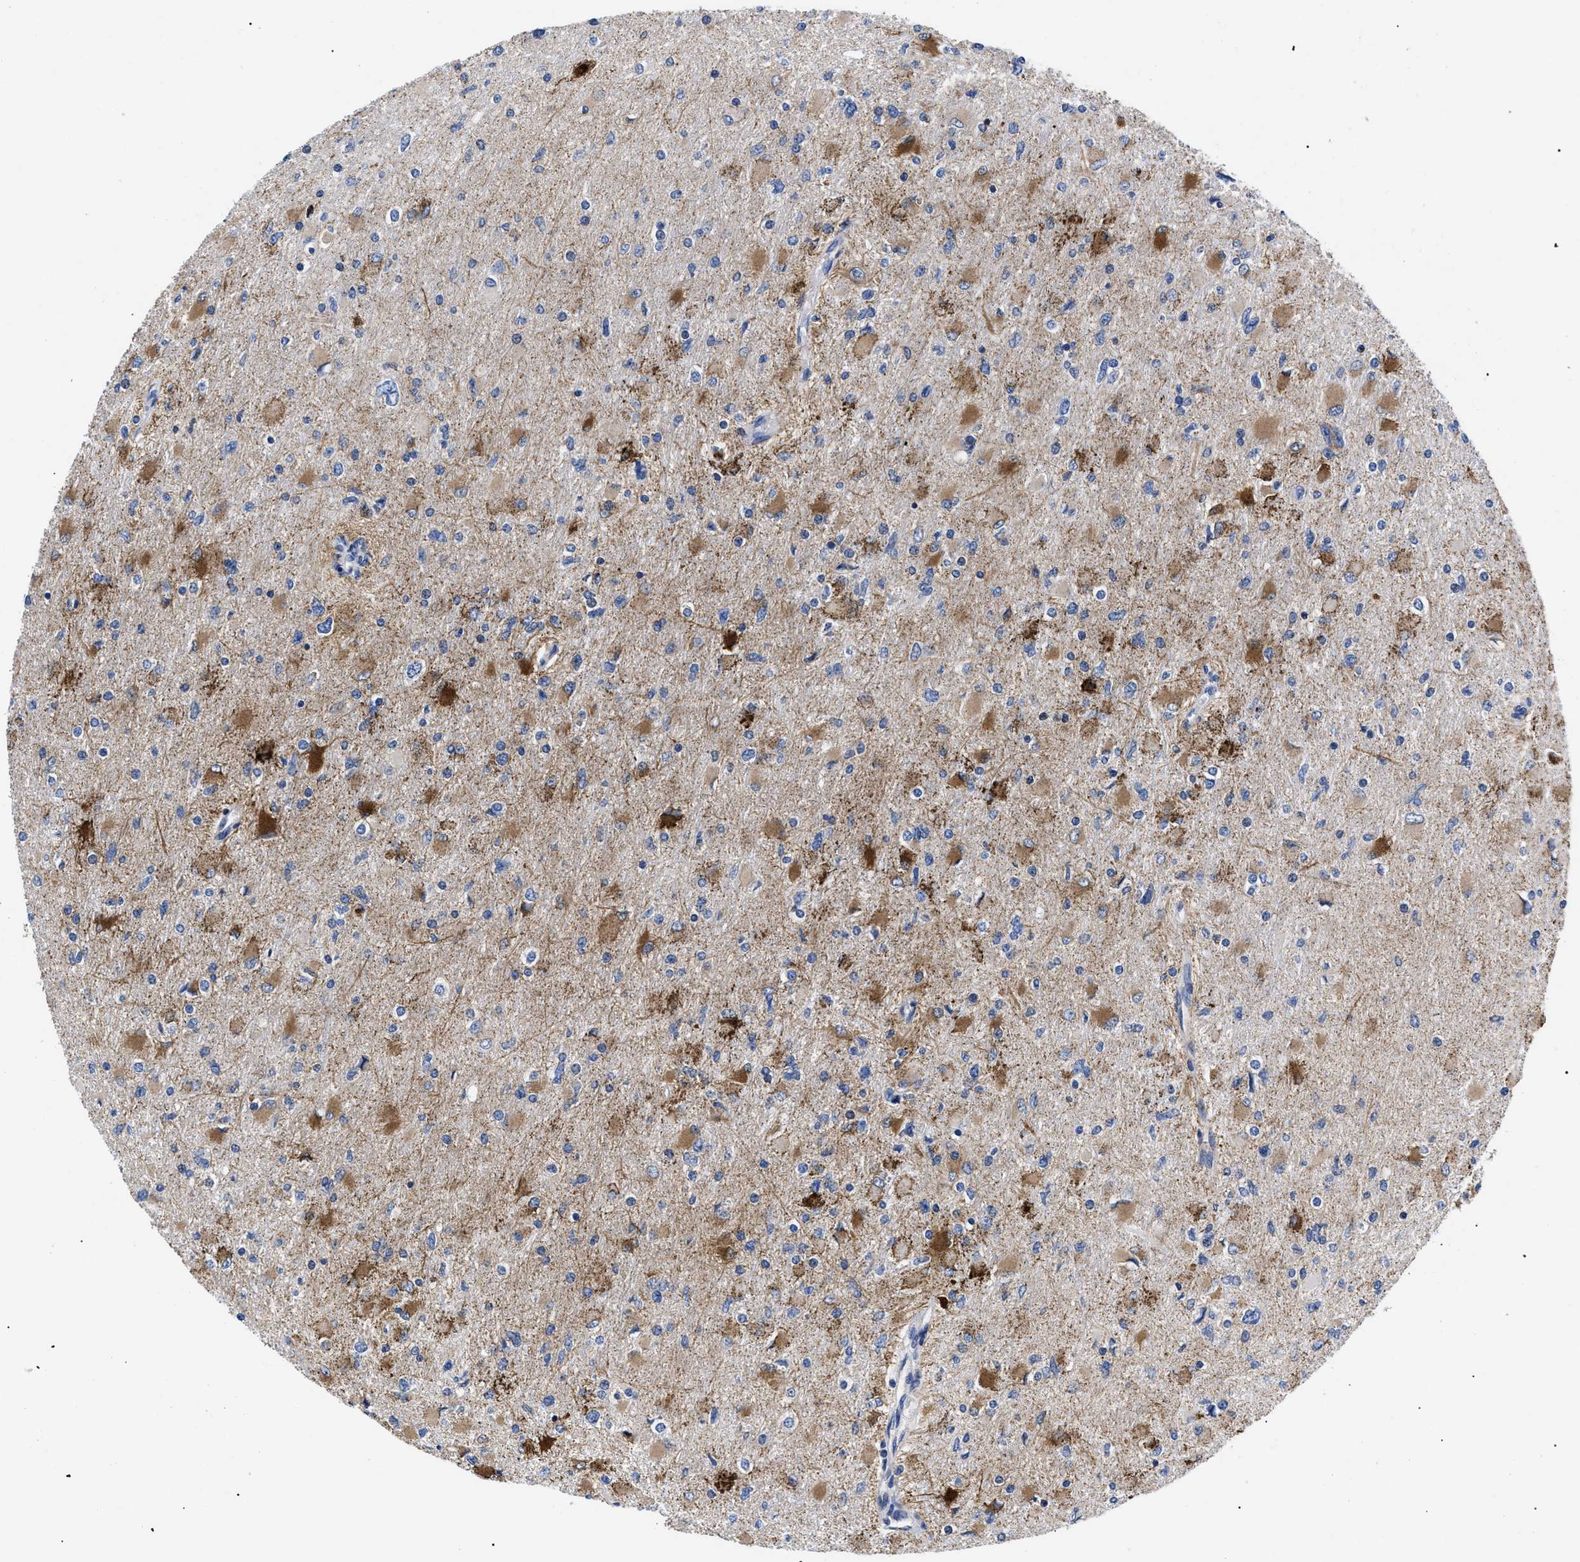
{"staining": {"intensity": "moderate", "quantity": ">75%", "location": "cytoplasmic/membranous"}, "tissue": "glioma", "cell_type": "Tumor cells", "image_type": "cancer", "snomed": [{"axis": "morphology", "description": "Glioma, malignant, High grade"}, {"axis": "topography", "description": "Cerebral cortex"}], "caption": "Protein expression analysis of human high-grade glioma (malignant) reveals moderate cytoplasmic/membranous positivity in about >75% of tumor cells. (DAB IHC with brightfield microscopy, high magnification).", "gene": "GPR149", "patient": {"sex": "female", "age": 36}}